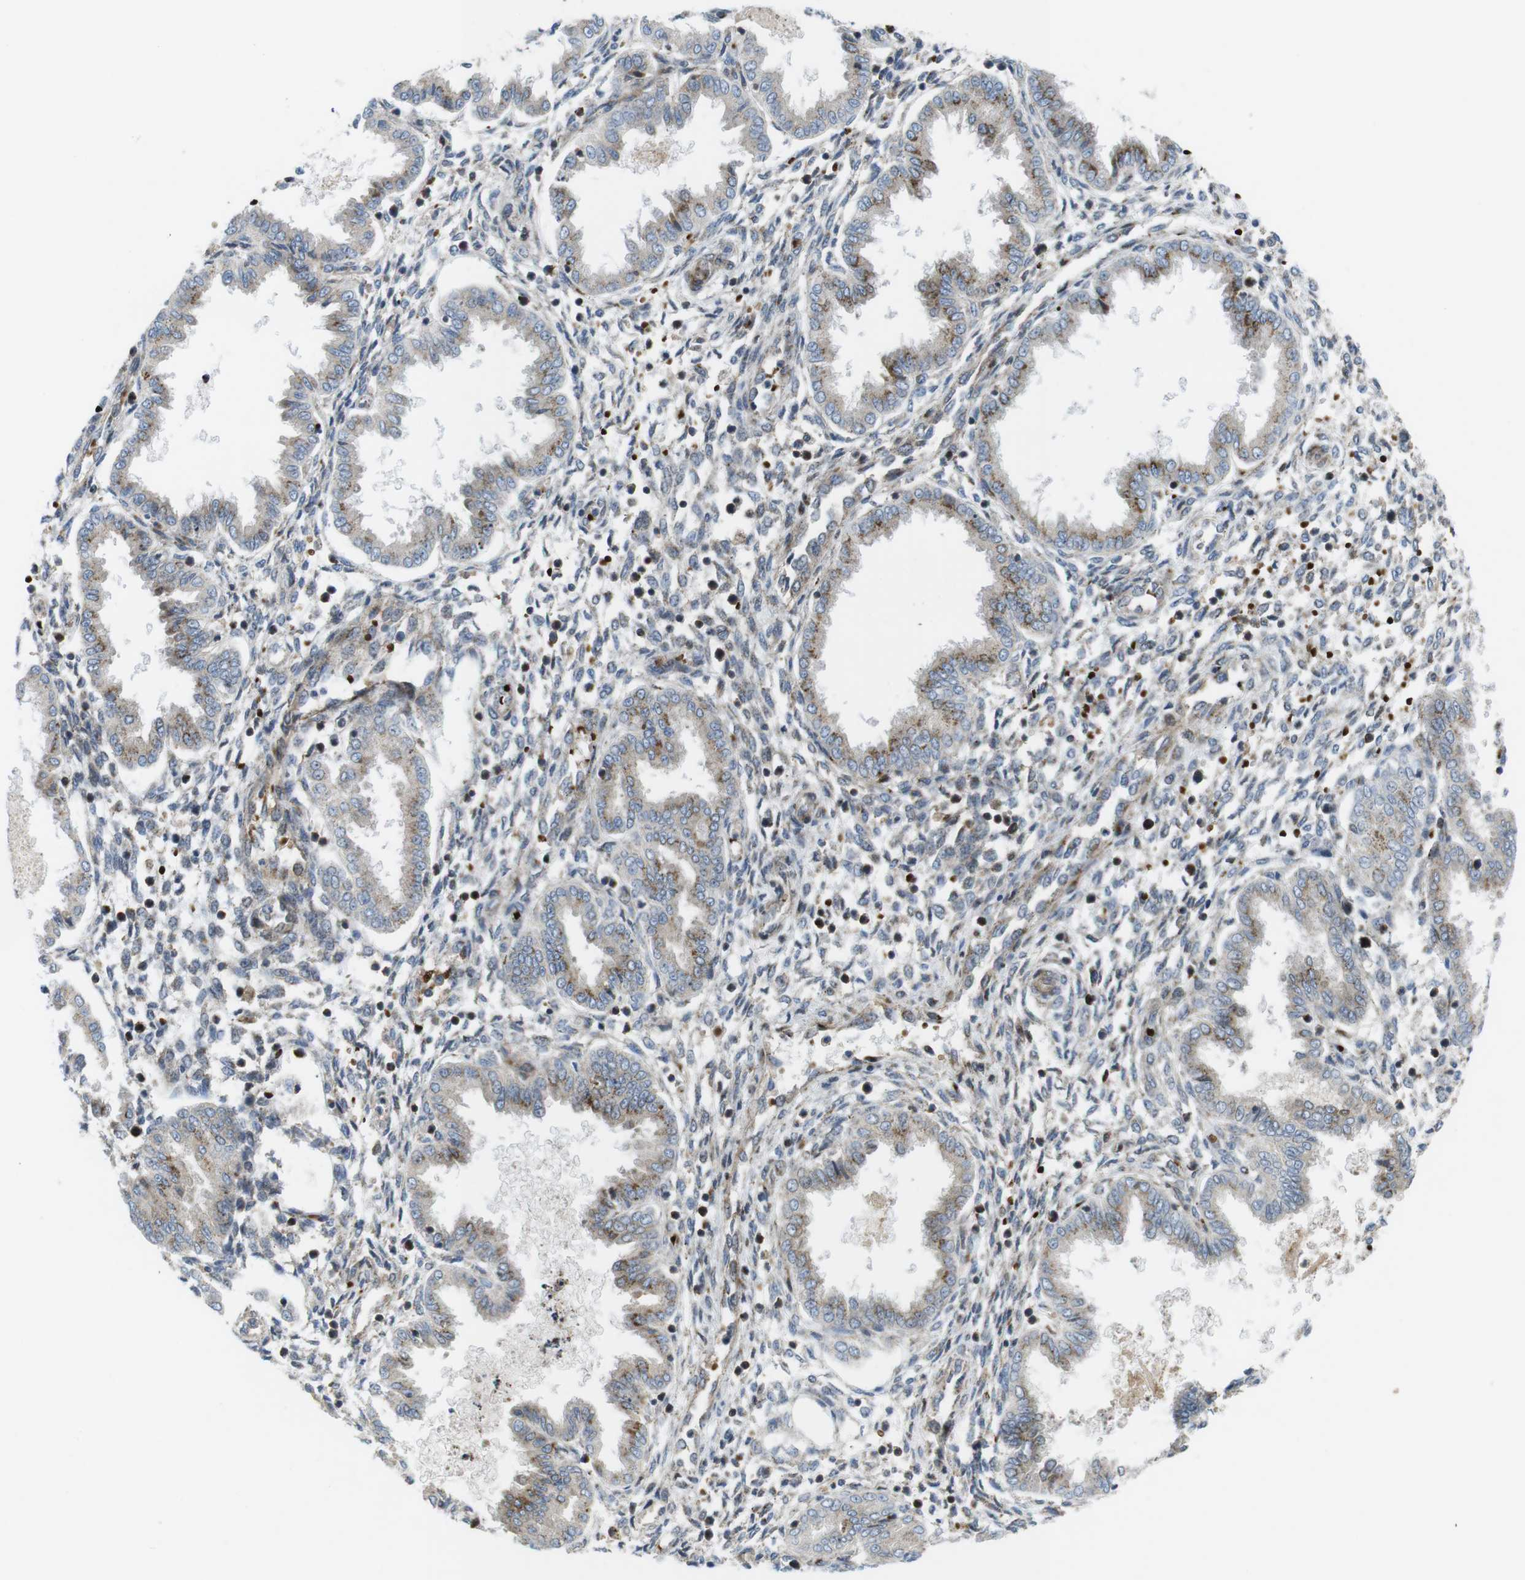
{"staining": {"intensity": "moderate", "quantity": "25%-75%", "location": "cytoplasmic/membranous"}, "tissue": "endometrium", "cell_type": "Cells in endometrial stroma", "image_type": "normal", "snomed": [{"axis": "morphology", "description": "Normal tissue, NOS"}, {"axis": "topography", "description": "Endometrium"}], "caption": "Immunohistochemistry photomicrograph of unremarkable endometrium: endometrium stained using immunohistochemistry (IHC) reveals medium levels of moderate protein expression localized specifically in the cytoplasmic/membranous of cells in endometrial stroma, appearing as a cytoplasmic/membranous brown color.", "gene": "CUL7", "patient": {"sex": "female", "age": 33}}